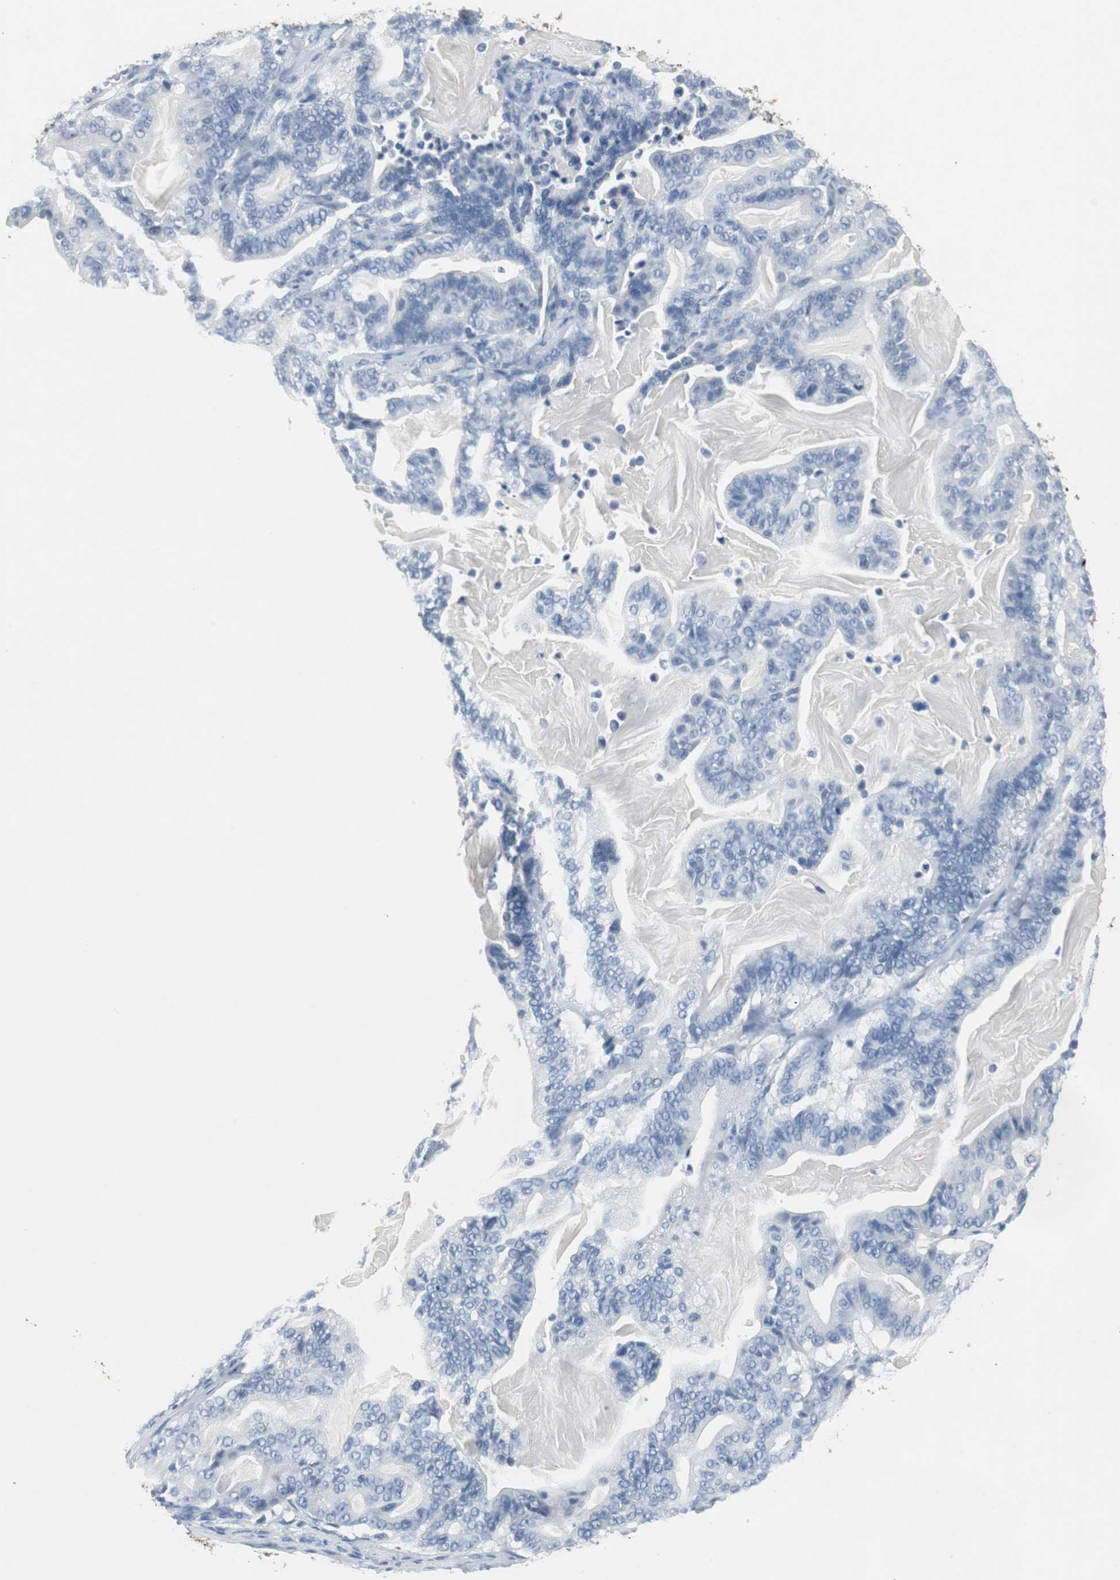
{"staining": {"intensity": "negative", "quantity": "none", "location": "none"}, "tissue": "pancreatic cancer", "cell_type": "Tumor cells", "image_type": "cancer", "snomed": [{"axis": "morphology", "description": "Adenocarcinoma, NOS"}, {"axis": "topography", "description": "Pancreas"}], "caption": "A photomicrograph of pancreatic adenocarcinoma stained for a protein shows no brown staining in tumor cells. (DAB (3,3'-diaminobenzidine) immunohistochemistry (IHC) with hematoxylin counter stain).", "gene": "LRP2", "patient": {"sex": "male", "age": 63}}